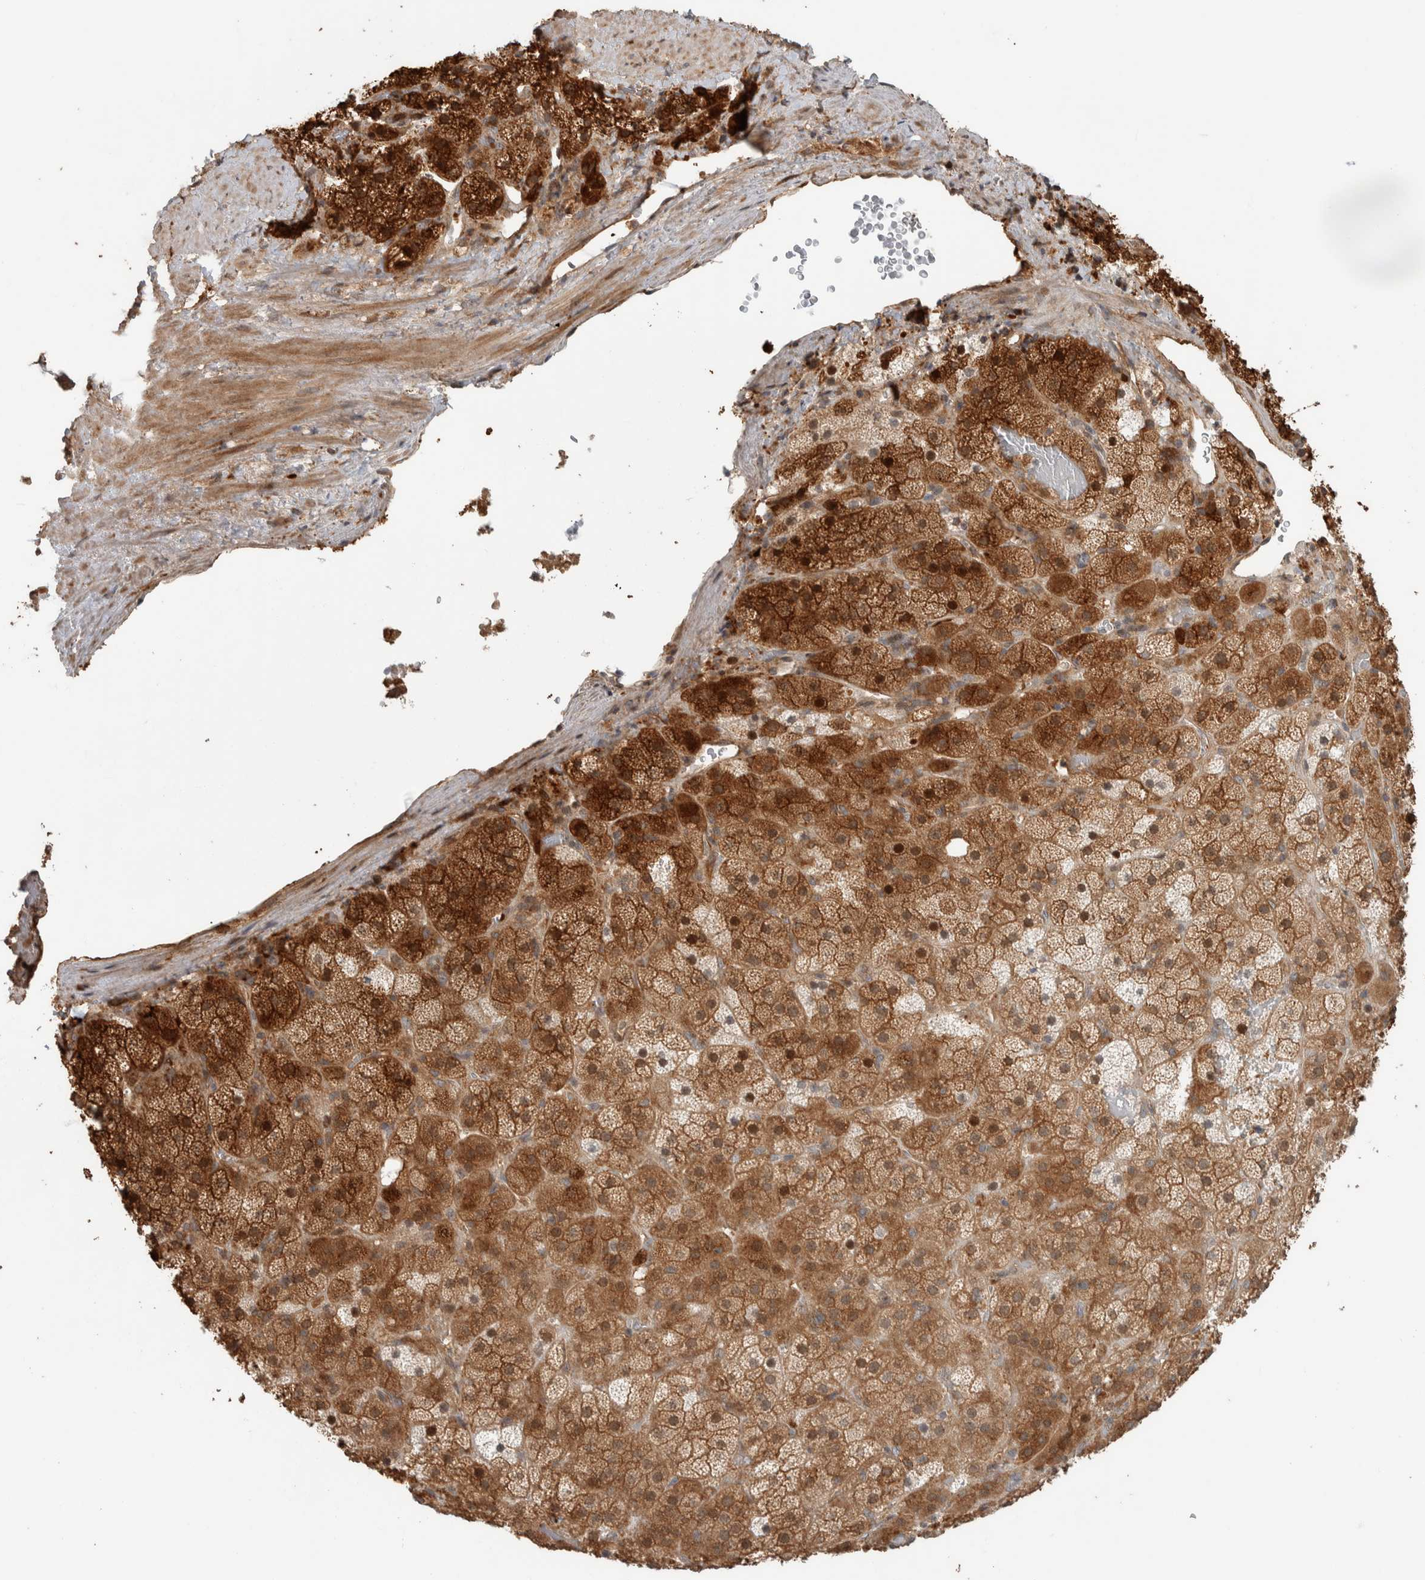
{"staining": {"intensity": "strong", "quantity": ">75%", "location": "cytoplasmic/membranous"}, "tissue": "adrenal gland", "cell_type": "Glandular cells", "image_type": "normal", "snomed": [{"axis": "morphology", "description": "Normal tissue, NOS"}, {"axis": "topography", "description": "Adrenal gland"}], "caption": "Brown immunohistochemical staining in normal adrenal gland reveals strong cytoplasmic/membranous expression in approximately >75% of glandular cells.", "gene": "CNTROB", "patient": {"sex": "male", "age": 57}}